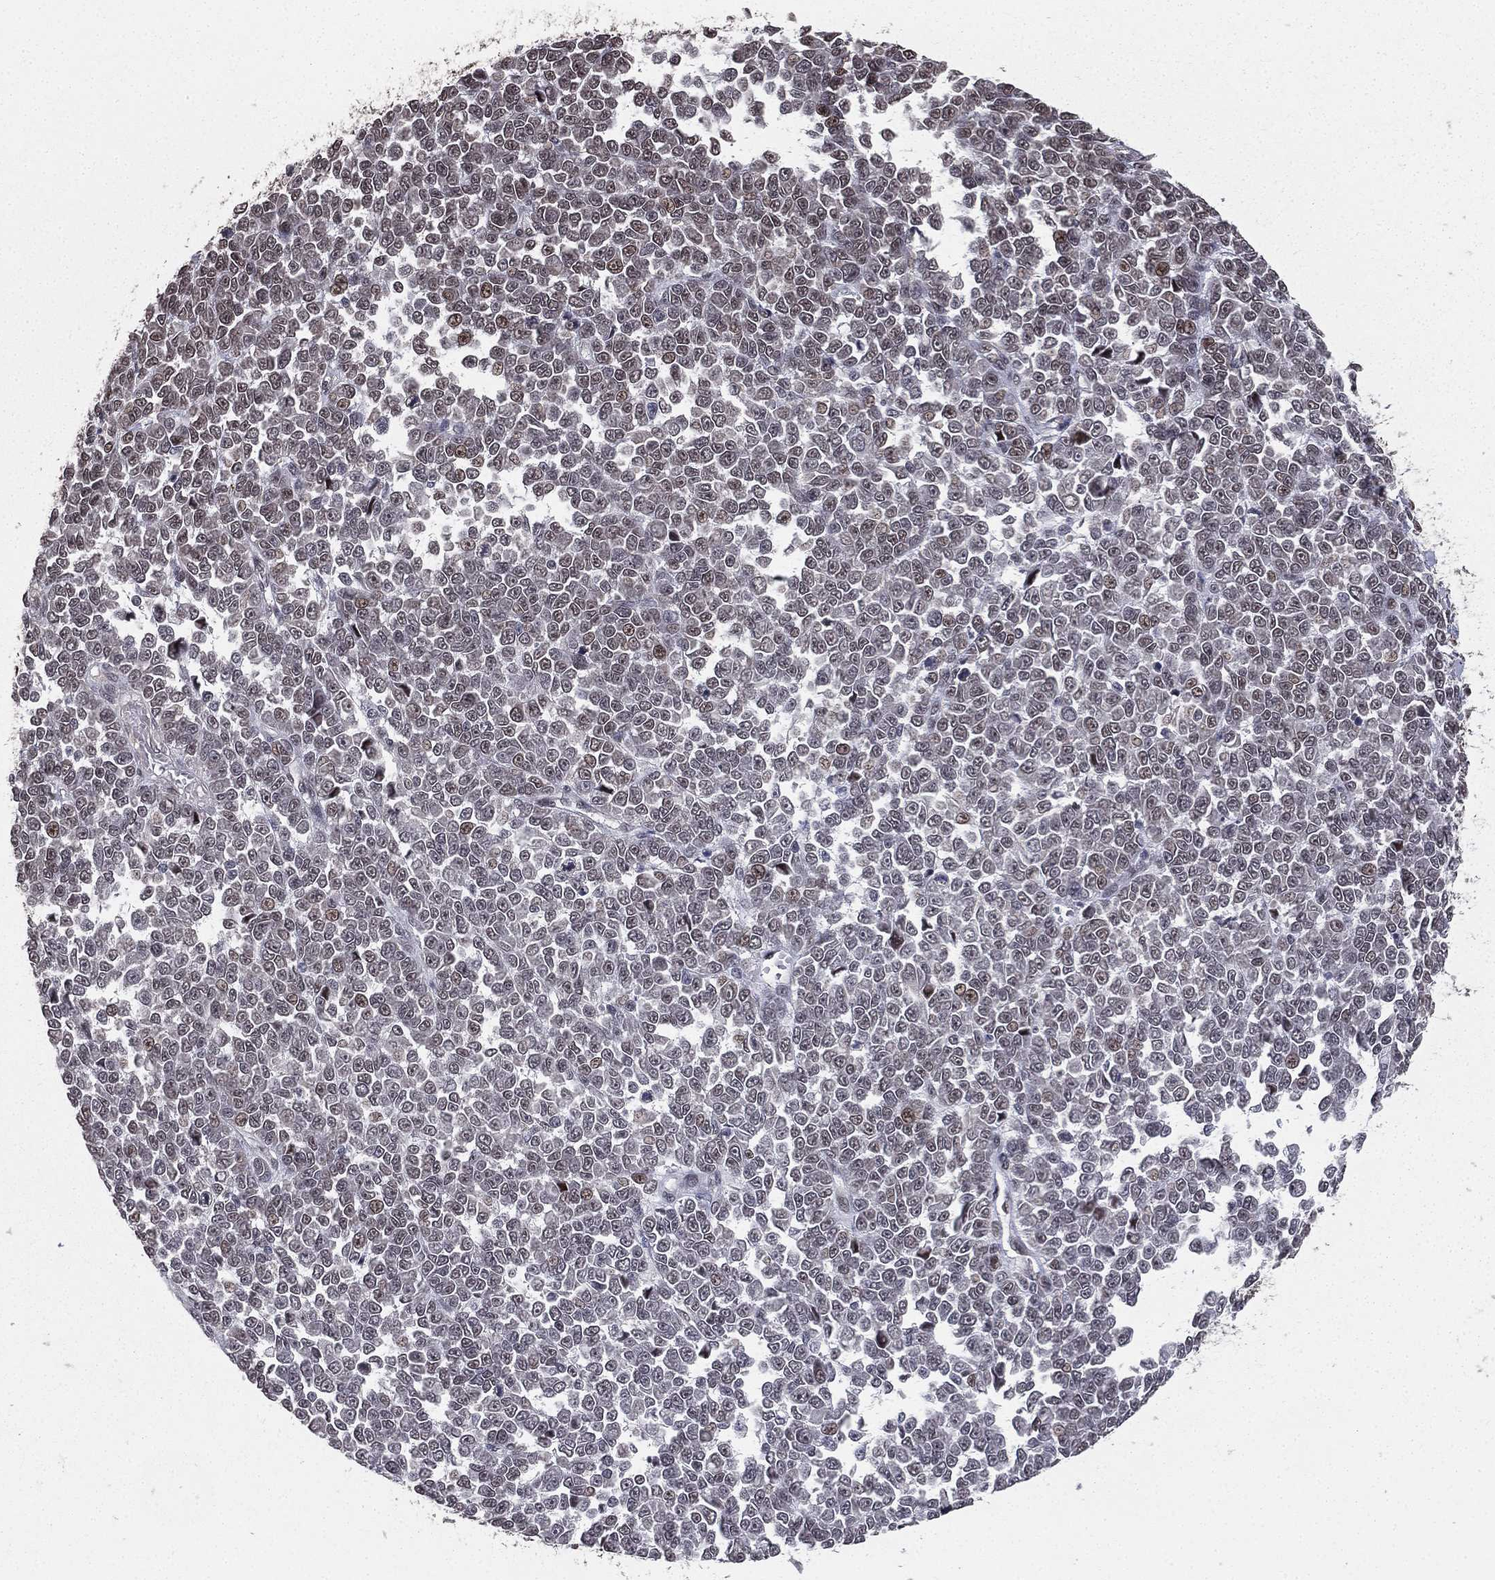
{"staining": {"intensity": "moderate", "quantity": "25%-75%", "location": "cytoplasmic/membranous"}, "tissue": "melanoma", "cell_type": "Tumor cells", "image_type": "cancer", "snomed": [{"axis": "morphology", "description": "Malignant melanoma, NOS"}, {"axis": "topography", "description": "Skin"}], "caption": "Malignant melanoma tissue shows moderate cytoplasmic/membranous expression in about 25%-75% of tumor cells, visualized by immunohistochemistry.", "gene": "RARB", "patient": {"sex": "female", "age": 95}}